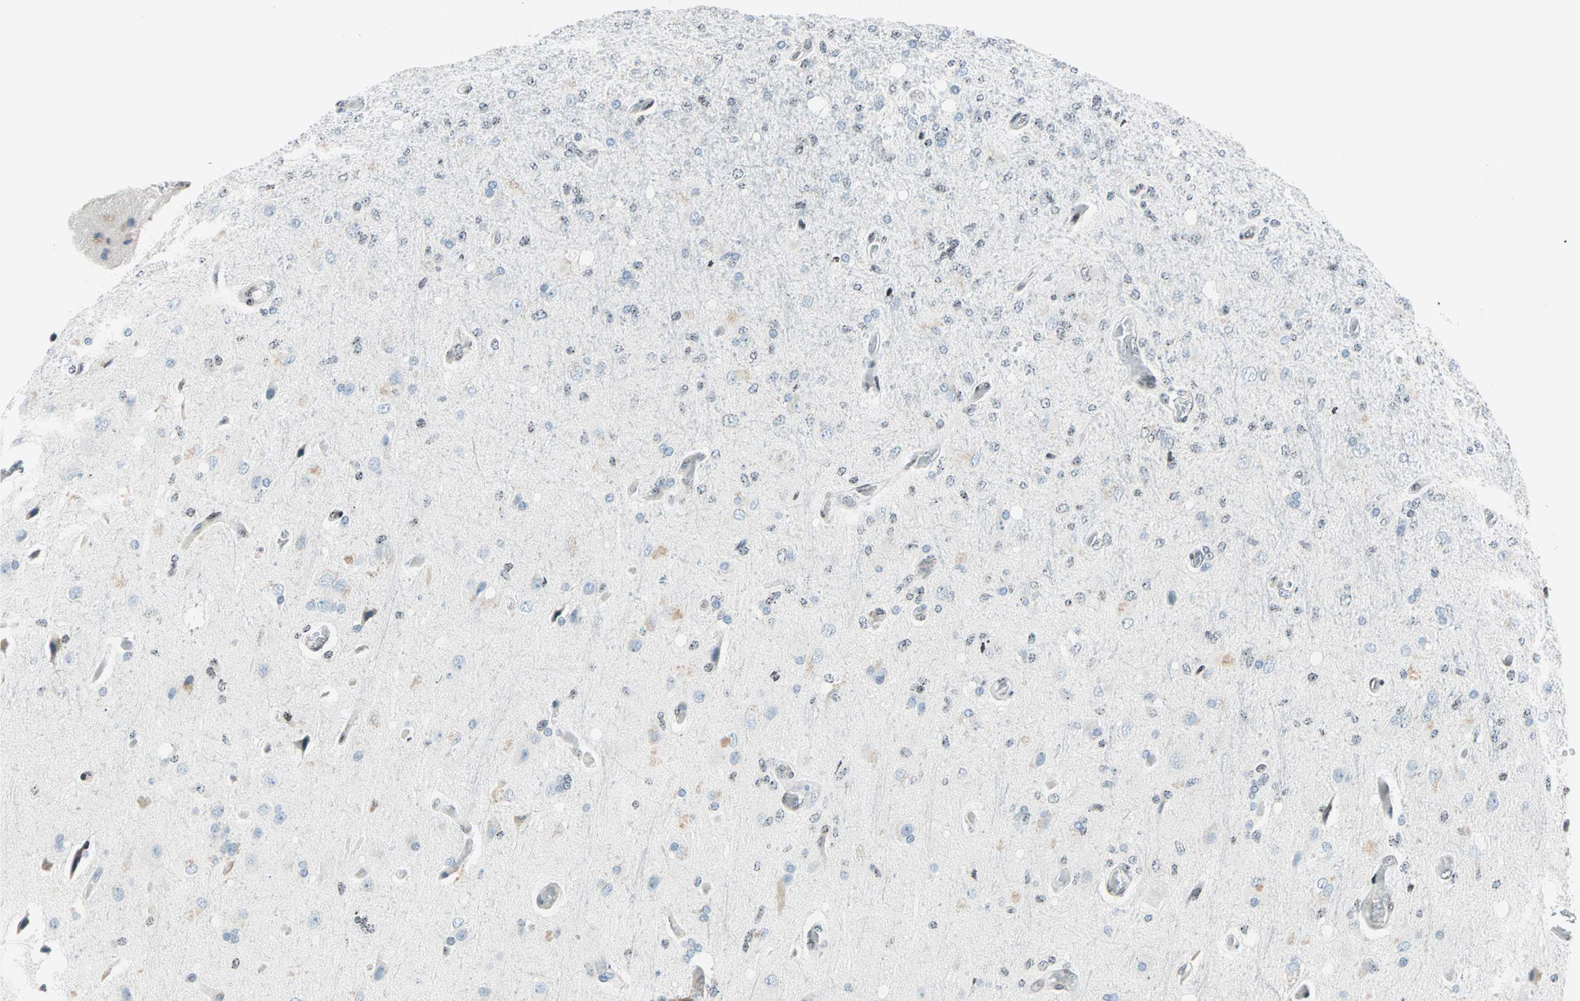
{"staining": {"intensity": "weak", "quantity": "25%-75%", "location": "nuclear"}, "tissue": "glioma", "cell_type": "Tumor cells", "image_type": "cancer", "snomed": [{"axis": "morphology", "description": "Normal tissue, NOS"}, {"axis": "morphology", "description": "Glioma, malignant, High grade"}, {"axis": "topography", "description": "Cerebral cortex"}], "caption": "A brown stain shows weak nuclear expression of a protein in human malignant glioma (high-grade) tumor cells.", "gene": "CENPA", "patient": {"sex": "male", "age": 77}}